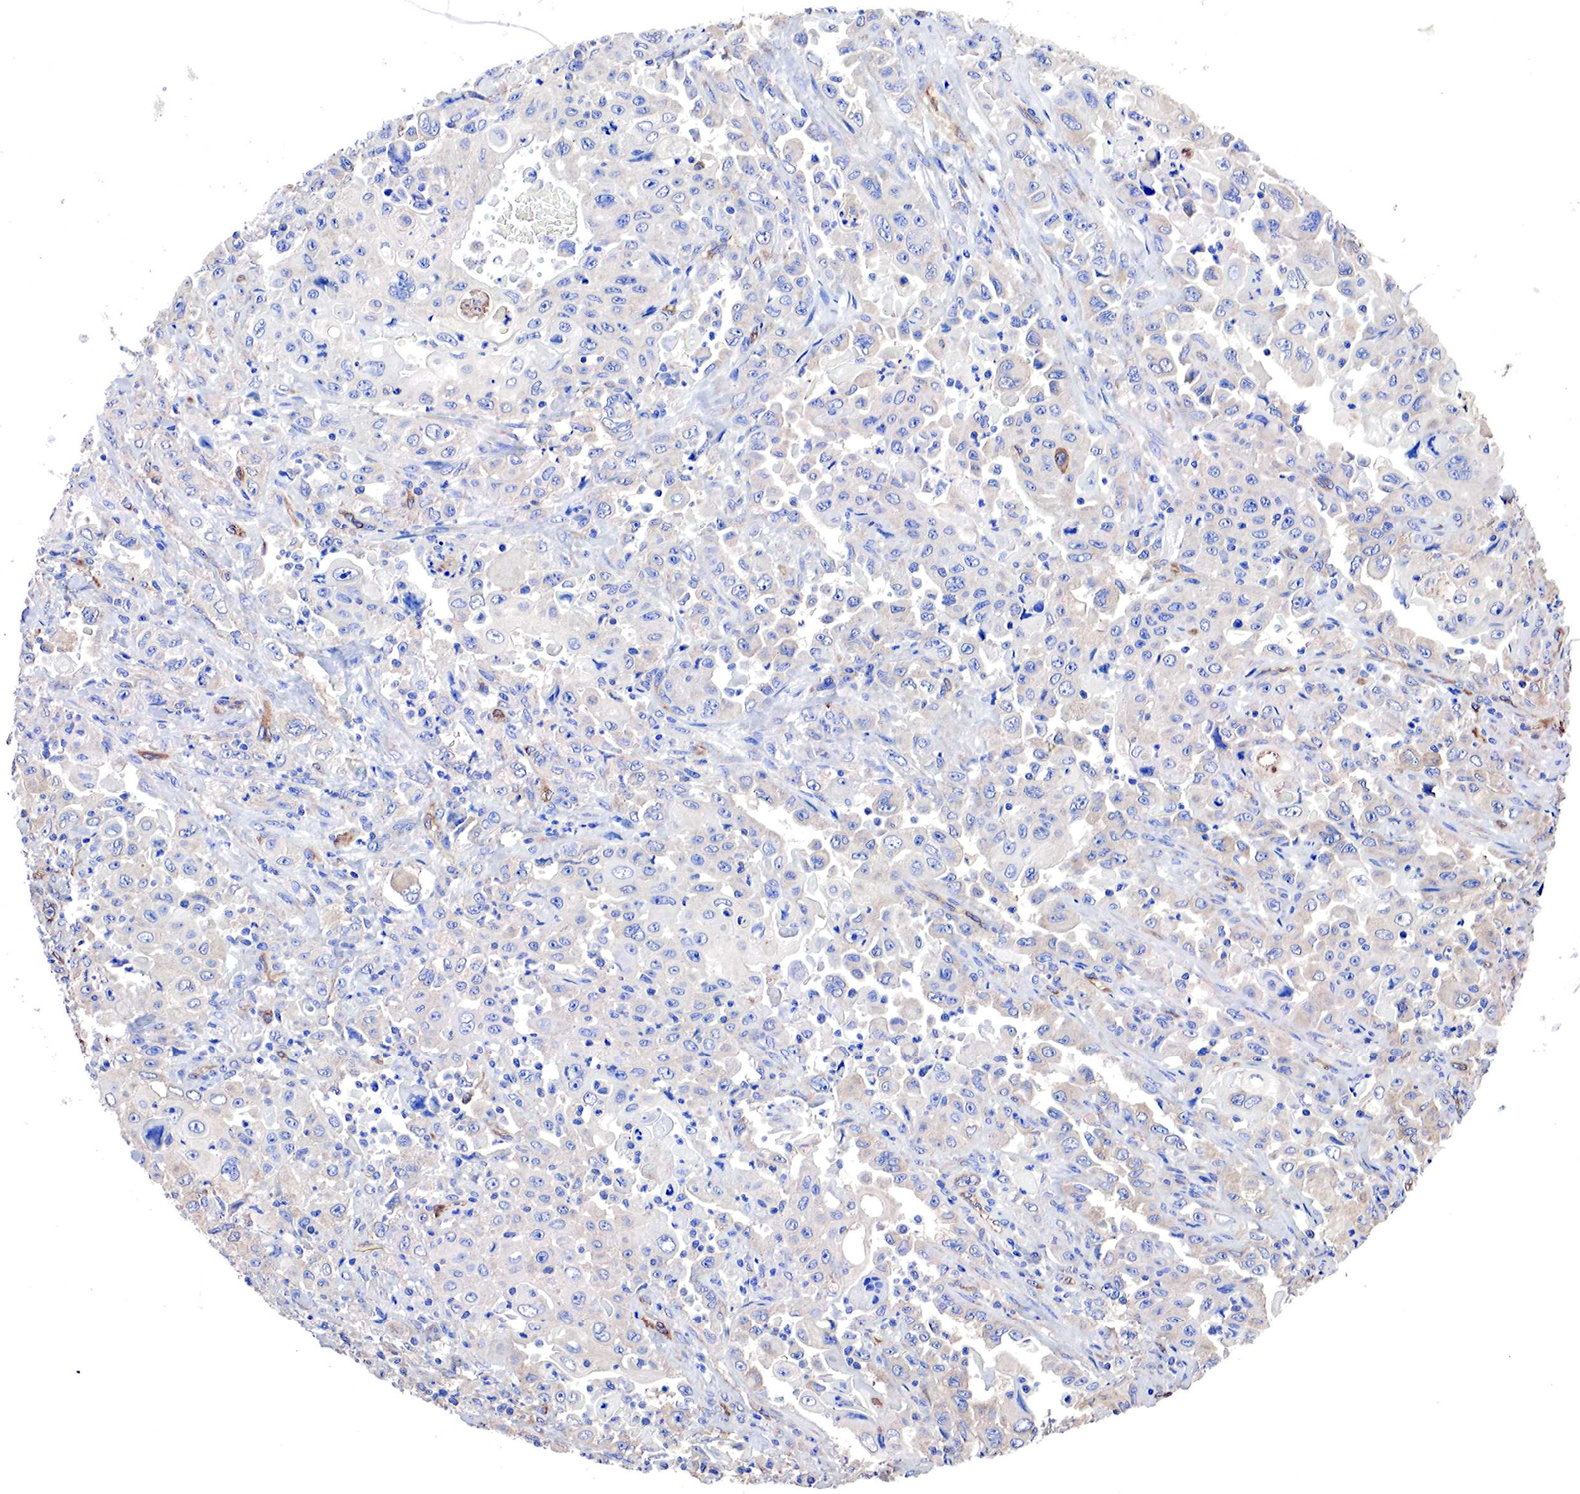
{"staining": {"intensity": "negative", "quantity": "none", "location": "none"}, "tissue": "pancreatic cancer", "cell_type": "Tumor cells", "image_type": "cancer", "snomed": [{"axis": "morphology", "description": "Adenocarcinoma, NOS"}, {"axis": "topography", "description": "Pancreas"}], "caption": "This is an immunohistochemistry photomicrograph of pancreatic cancer (adenocarcinoma). There is no positivity in tumor cells.", "gene": "RDX", "patient": {"sex": "male", "age": 70}}